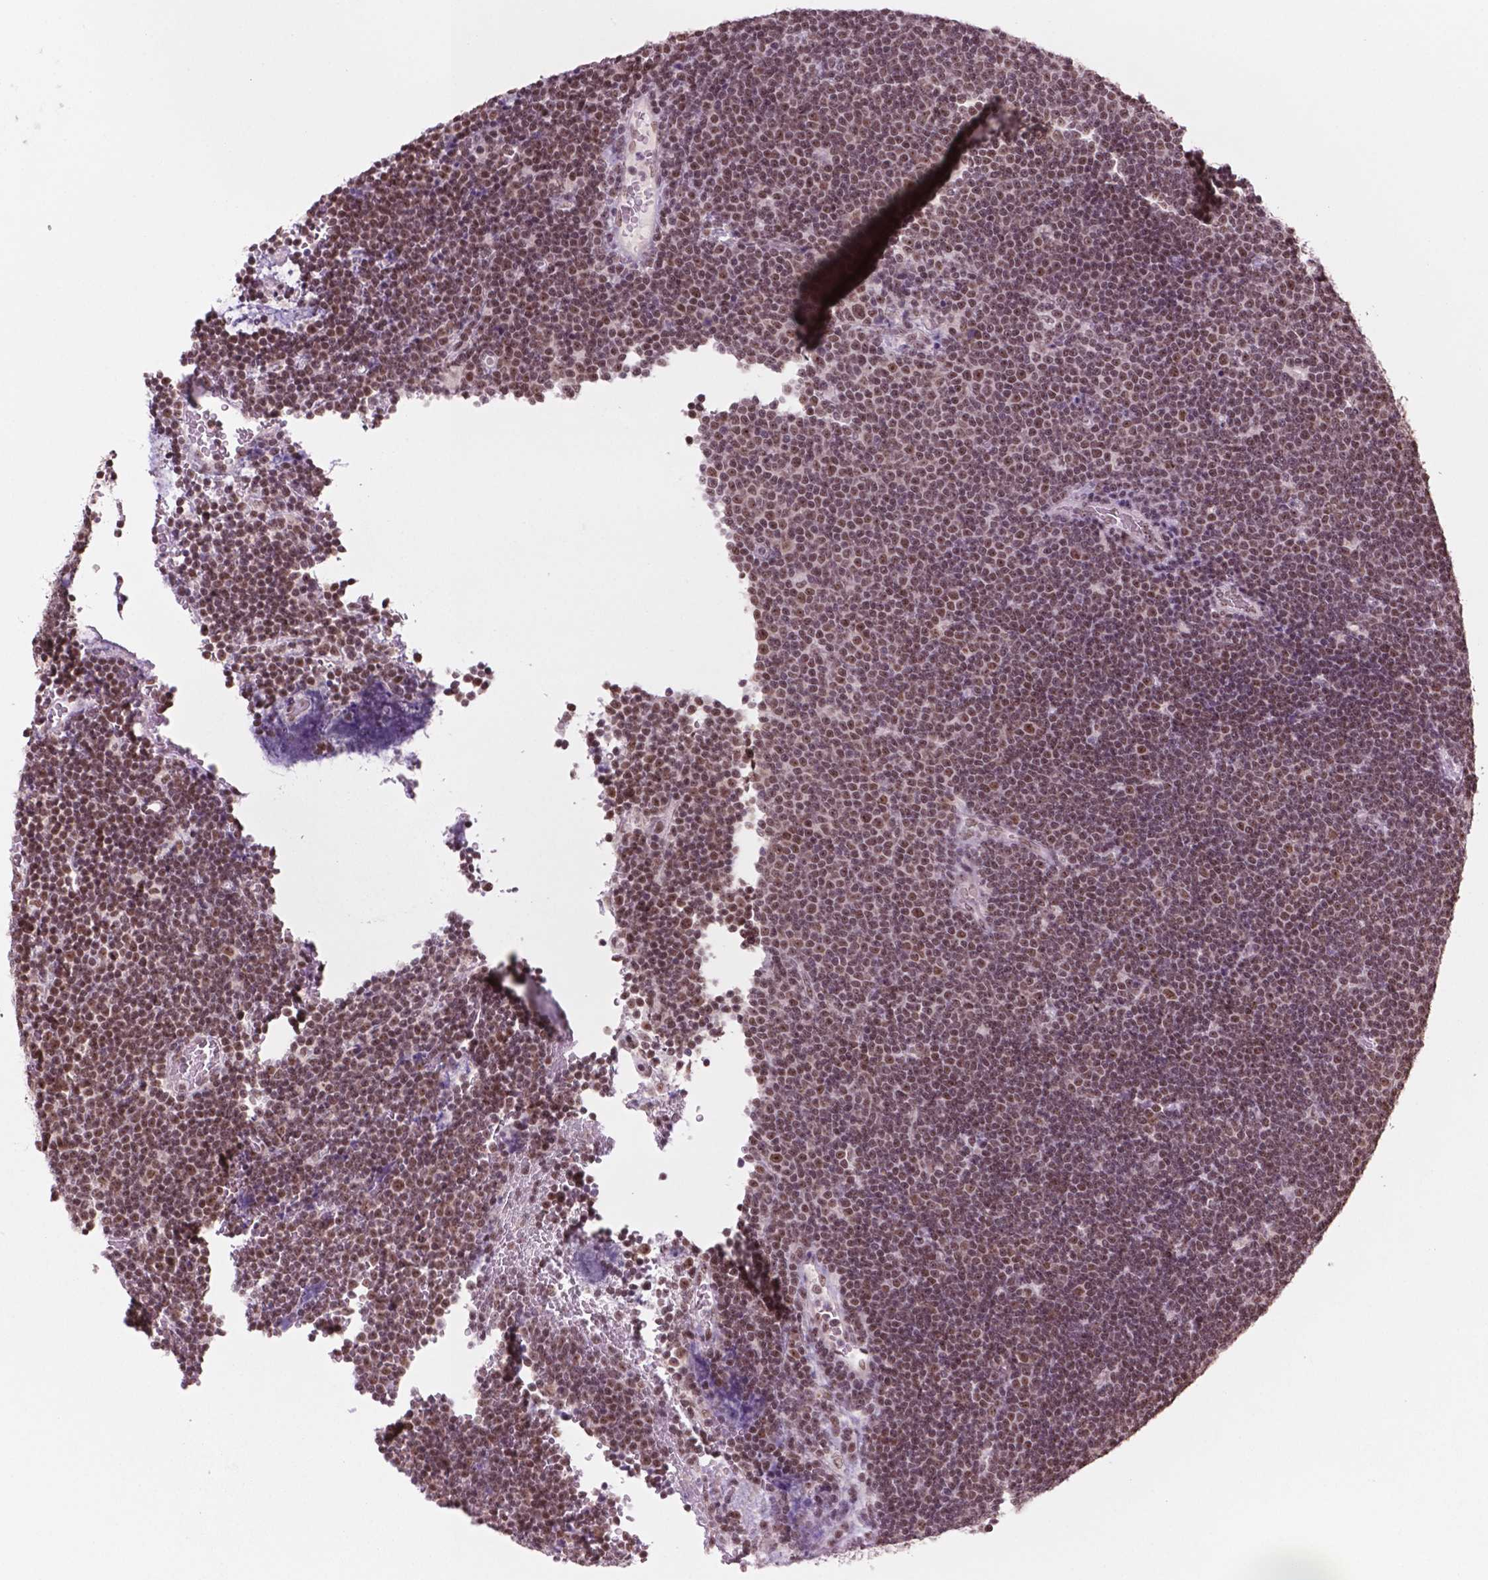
{"staining": {"intensity": "moderate", "quantity": ">75%", "location": "nuclear"}, "tissue": "lymphoma", "cell_type": "Tumor cells", "image_type": "cancer", "snomed": [{"axis": "morphology", "description": "Malignant lymphoma, non-Hodgkin's type, Low grade"}, {"axis": "topography", "description": "Brain"}], "caption": "Protein expression by IHC reveals moderate nuclear positivity in approximately >75% of tumor cells in lymphoma. The staining was performed using DAB to visualize the protein expression in brown, while the nuclei were stained in blue with hematoxylin (Magnification: 20x).", "gene": "POLR2E", "patient": {"sex": "female", "age": 66}}